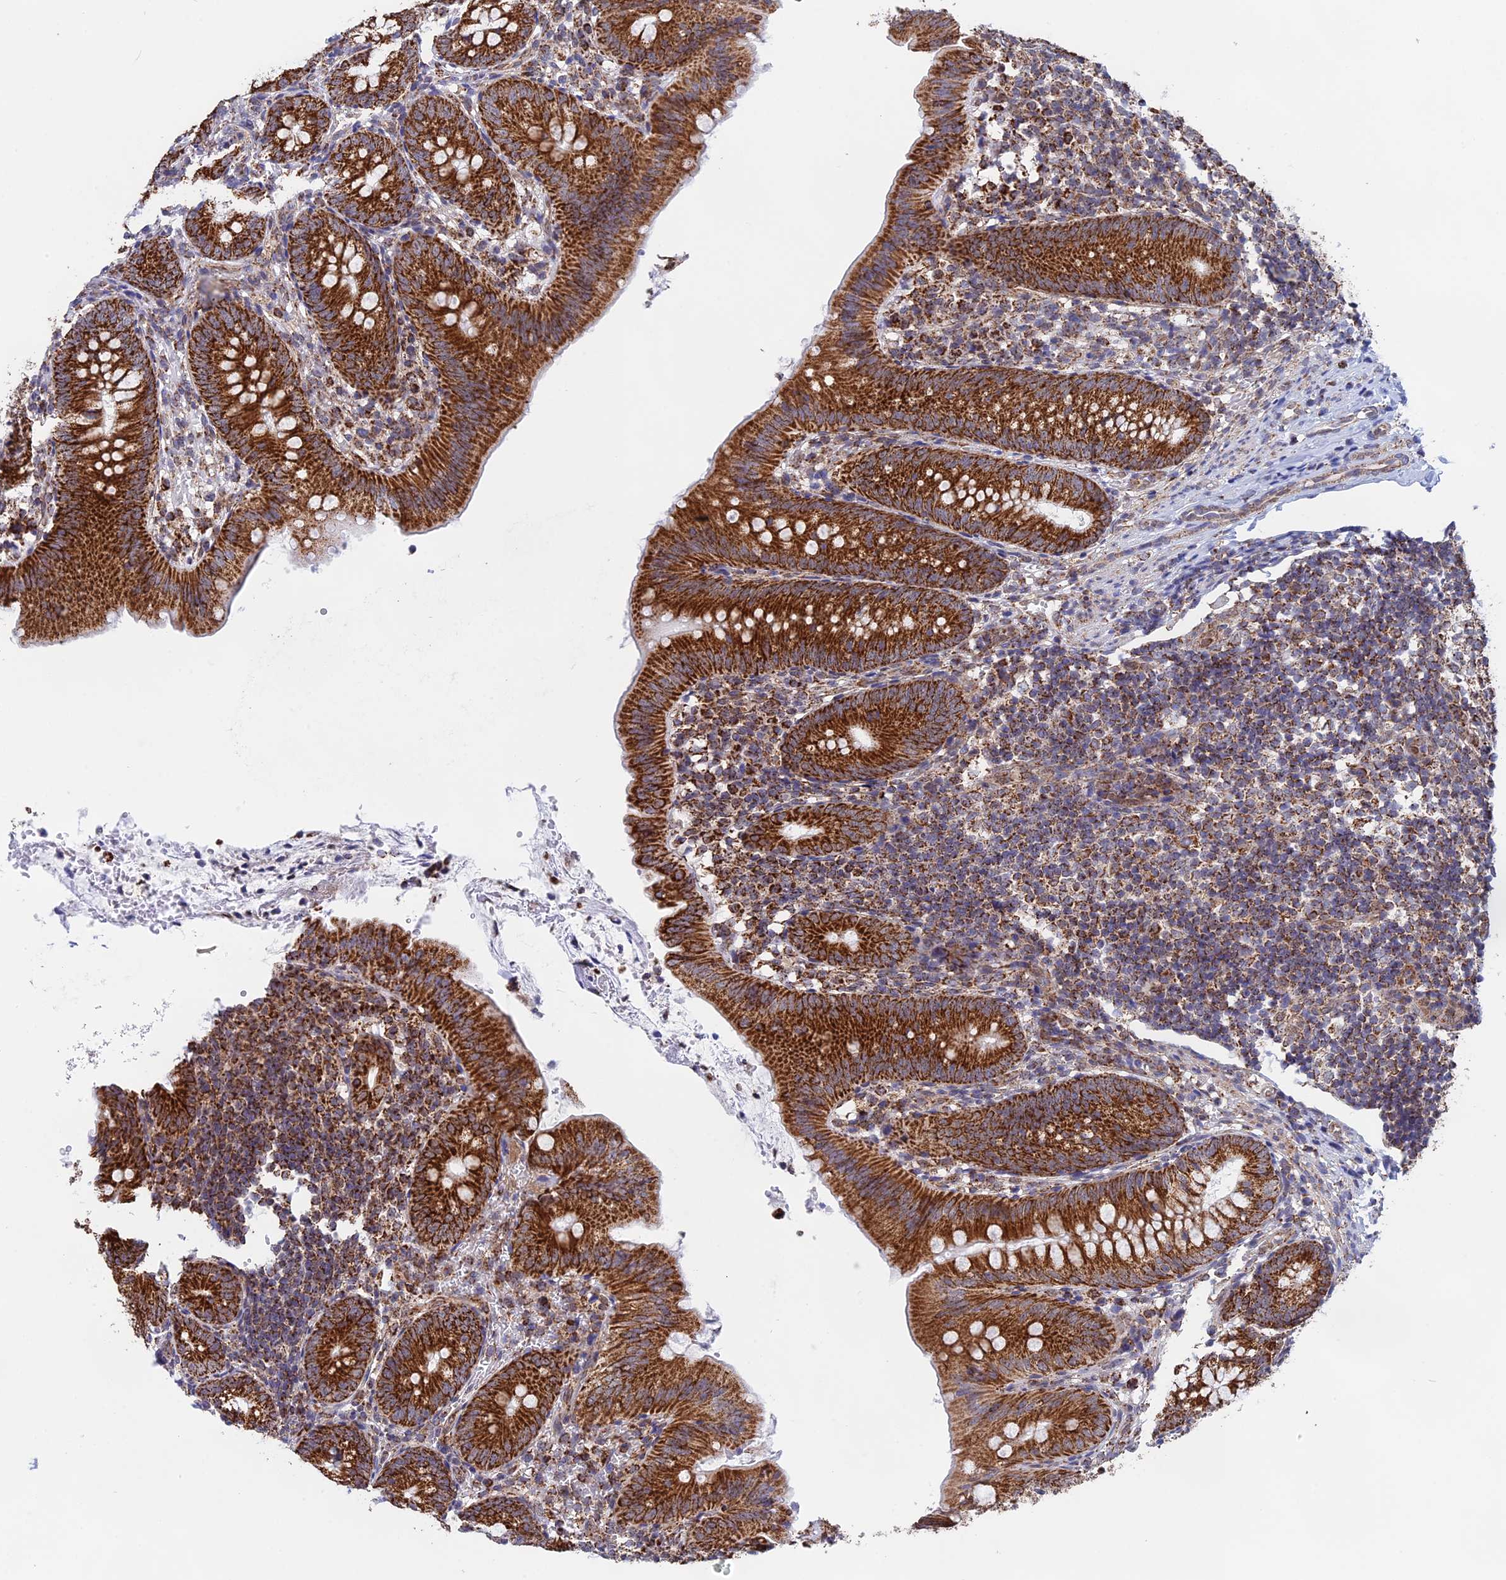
{"staining": {"intensity": "strong", "quantity": ">75%", "location": "cytoplasmic/membranous"}, "tissue": "appendix", "cell_type": "Glandular cells", "image_type": "normal", "snomed": [{"axis": "morphology", "description": "Normal tissue, NOS"}, {"axis": "topography", "description": "Appendix"}], "caption": "Immunohistochemical staining of normal appendix displays high levels of strong cytoplasmic/membranous expression in approximately >75% of glandular cells.", "gene": "CDC16", "patient": {"sex": "male", "age": 1}}